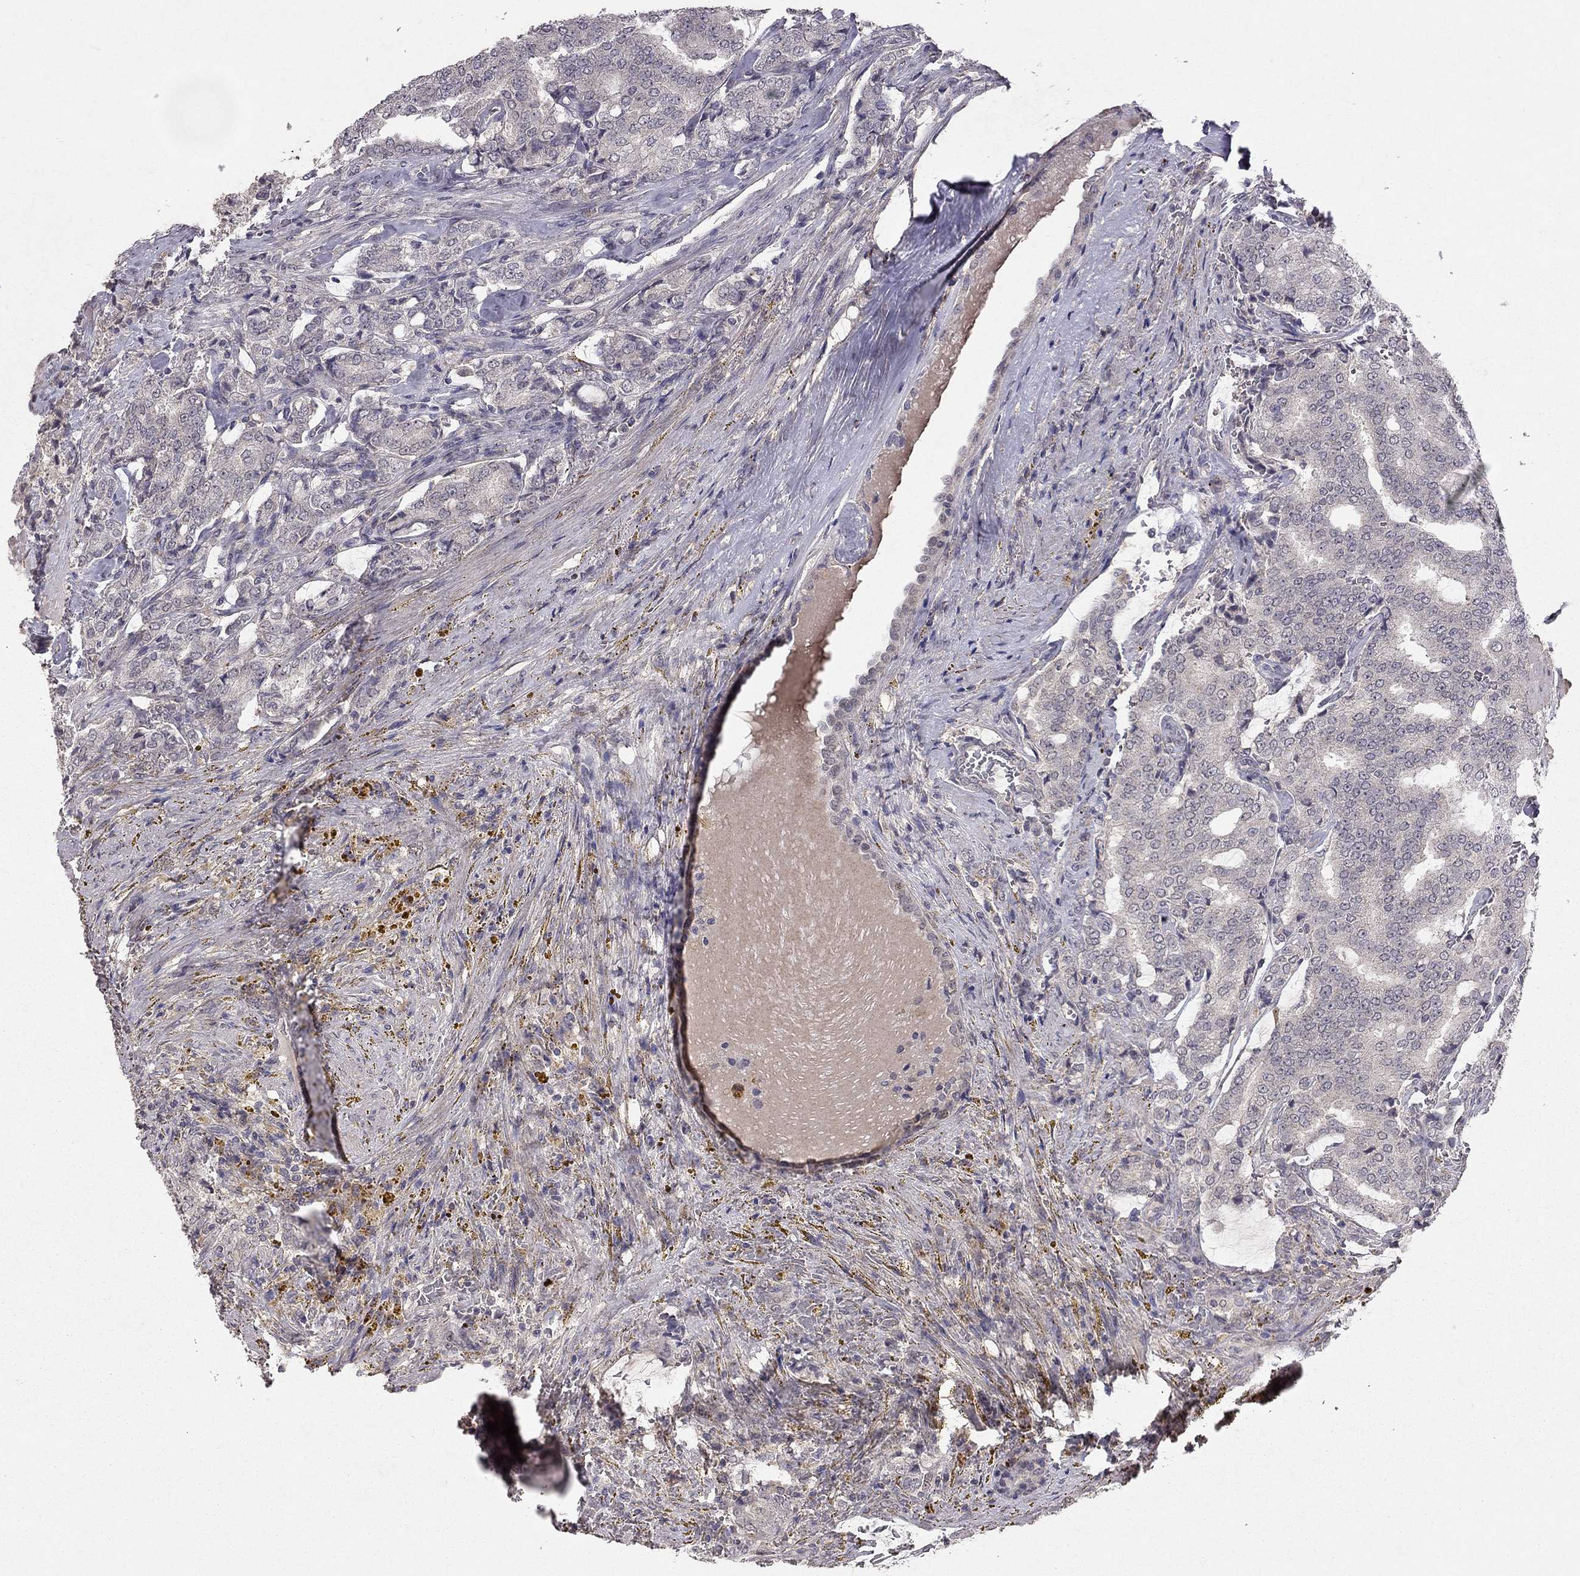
{"staining": {"intensity": "negative", "quantity": "none", "location": "none"}, "tissue": "prostate cancer", "cell_type": "Tumor cells", "image_type": "cancer", "snomed": [{"axis": "morphology", "description": "Adenocarcinoma, NOS"}, {"axis": "topography", "description": "Prostate"}], "caption": "Tumor cells are negative for brown protein staining in prostate cancer (adenocarcinoma).", "gene": "ESR2", "patient": {"sex": "male", "age": 65}}